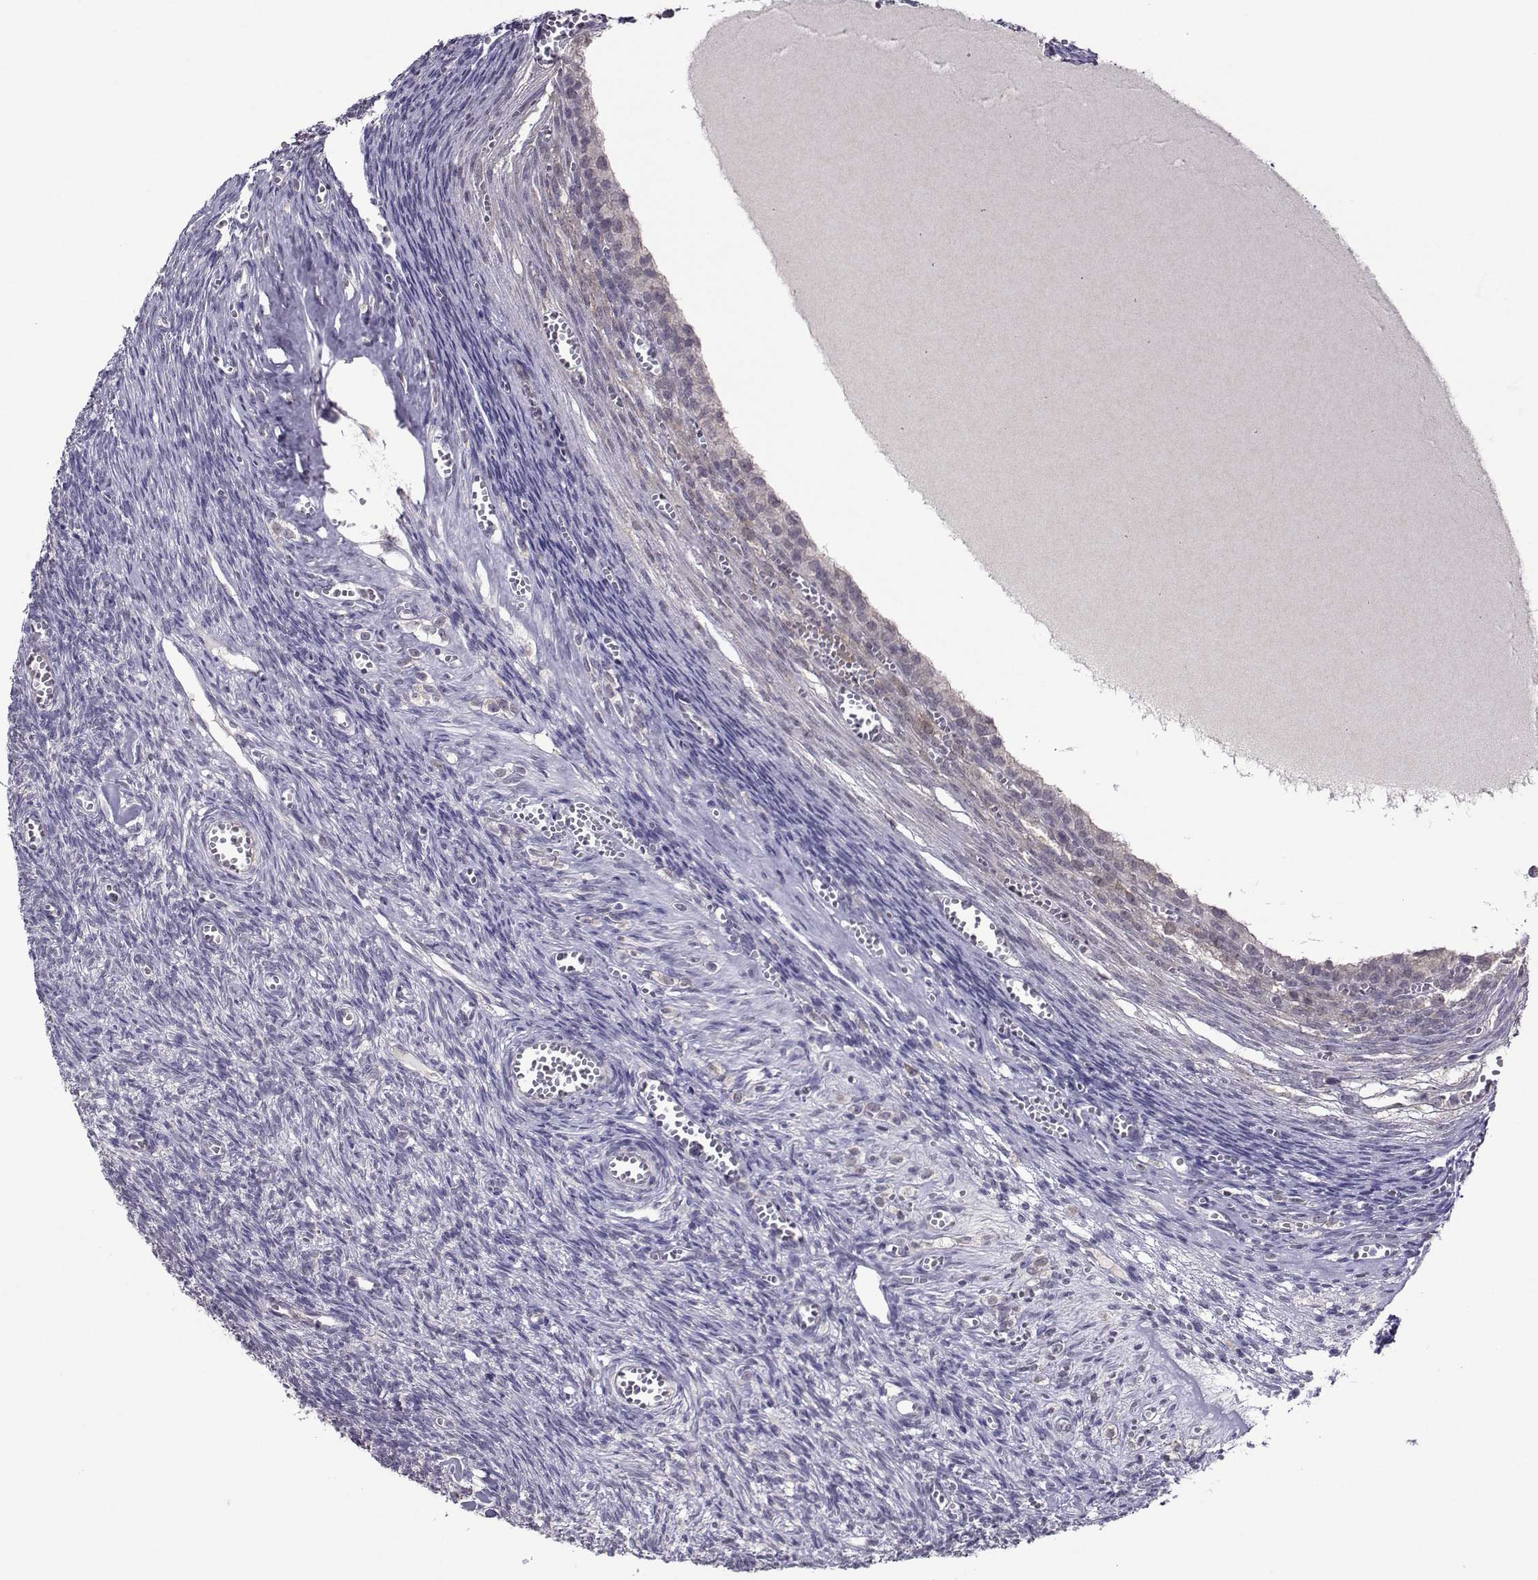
{"staining": {"intensity": "moderate", "quantity": "<25%", "location": "cytoplasmic/membranous"}, "tissue": "ovary", "cell_type": "Follicle cells", "image_type": "normal", "snomed": [{"axis": "morphology", "description": "Normal tissue, NOS"}, {"axis": "topography", "description": "Ovary"}], "caption": "Unremarkable ovary reveals moderate cytoplasmic/membranous staining in approximately <25% of follicle cells (DAB IHC, brown staining for protein, blue staining for nuclei)..", "gene": "DDX20", "patient": {"sex": "female", "age": 43}}